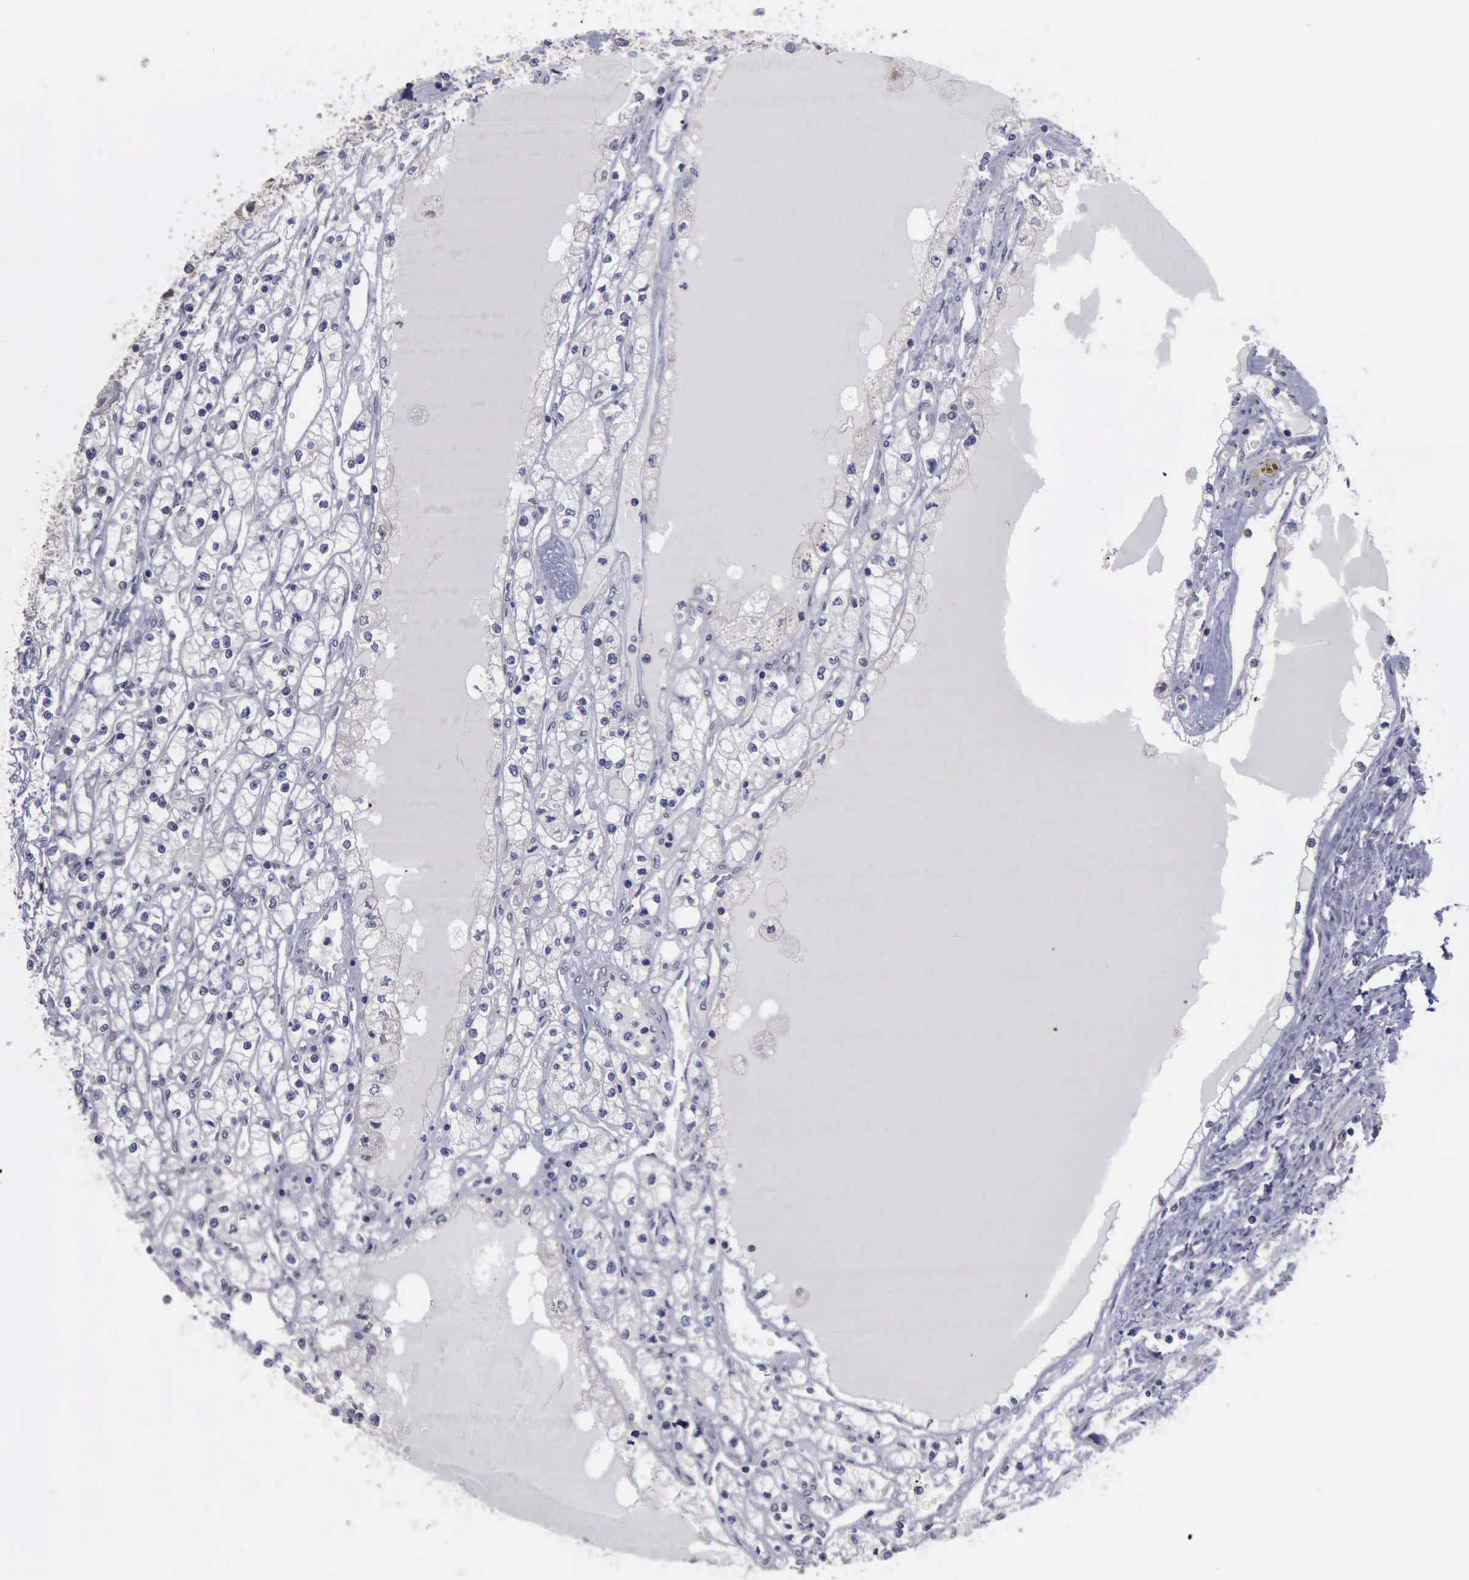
{"staining": {"intensity": "negative", "quantity": "none", "location": "none"}, "tissue": "renal cancer", "cell_type": "Tumor cells", "image_type": "cancer", "snomed": [{"axis": "morphology", "description": "Adenocarcinoma, NOS"}, {"axis": "topography", "description": "Kidney"}], "caption": "Tumor cells show no significant protein staining in renal cancer.", "gene": "PHKA1", "patient": {"sex": "male", "age": 56}}